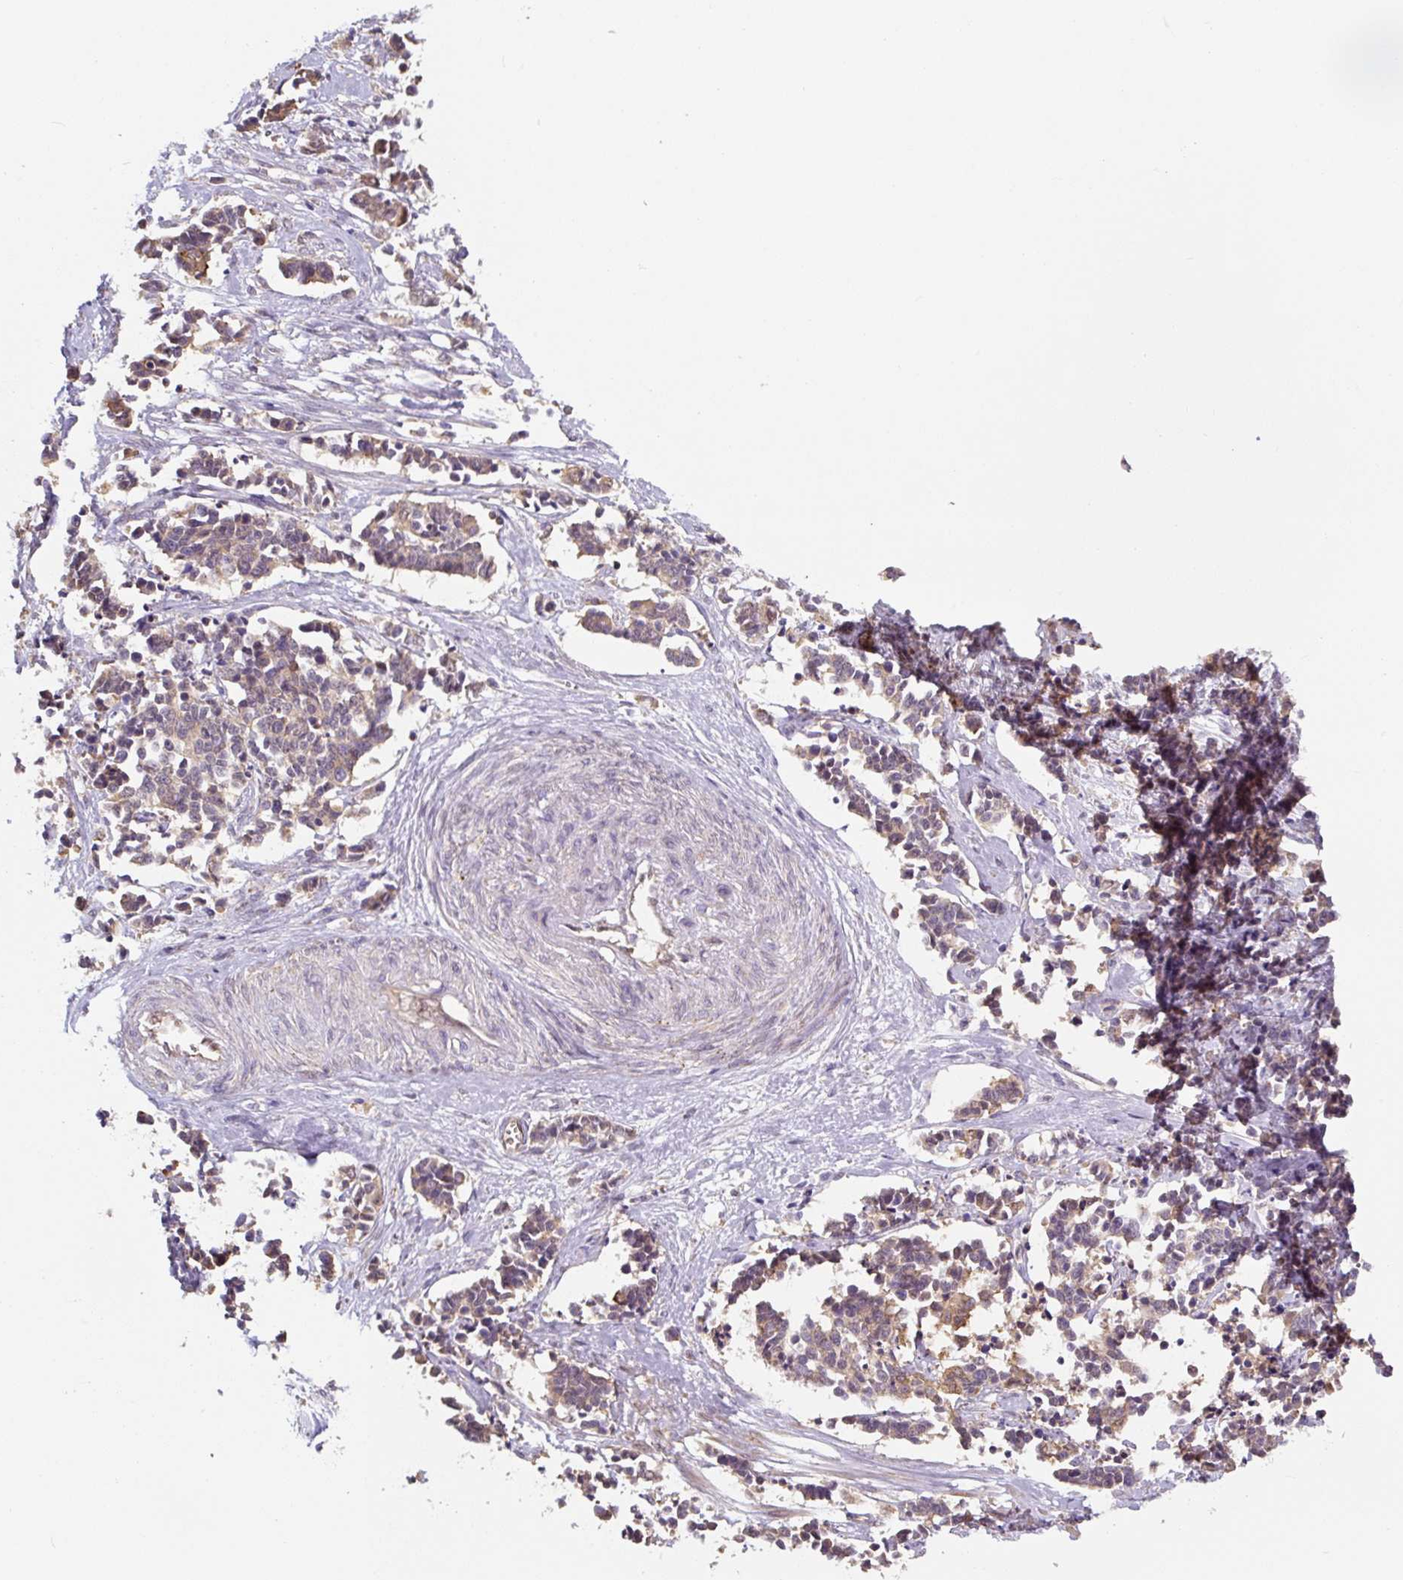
{"staining": {"intensity": "weak", "quantity": ">75%", "location": "cytoplasmic/membranous"}, "tissue": "cervical cancer", "cell_type": "Tumor cells", "image_type": "cancer", "snomed": [{"axis": "morphology", "description": "Normal tissue, NOS"}, {"axis": "morphology", "description": "Squamous cell carcinoma, NOS"}, {"axis": "topography", "description": "Cervix"}], "caption": "IHC micrograph of neoplastic tissue: human cervical cancer stained using immunohistochemistry (IHC) exhibits low levels of weak protein expression localized specifically in the cytoplasmic/membranous of tumor cells, appearing as a cytoplasmic/membranous brown color.", "gene": "ASRGL1", "patient": {"sex": "female", "age": 35}}